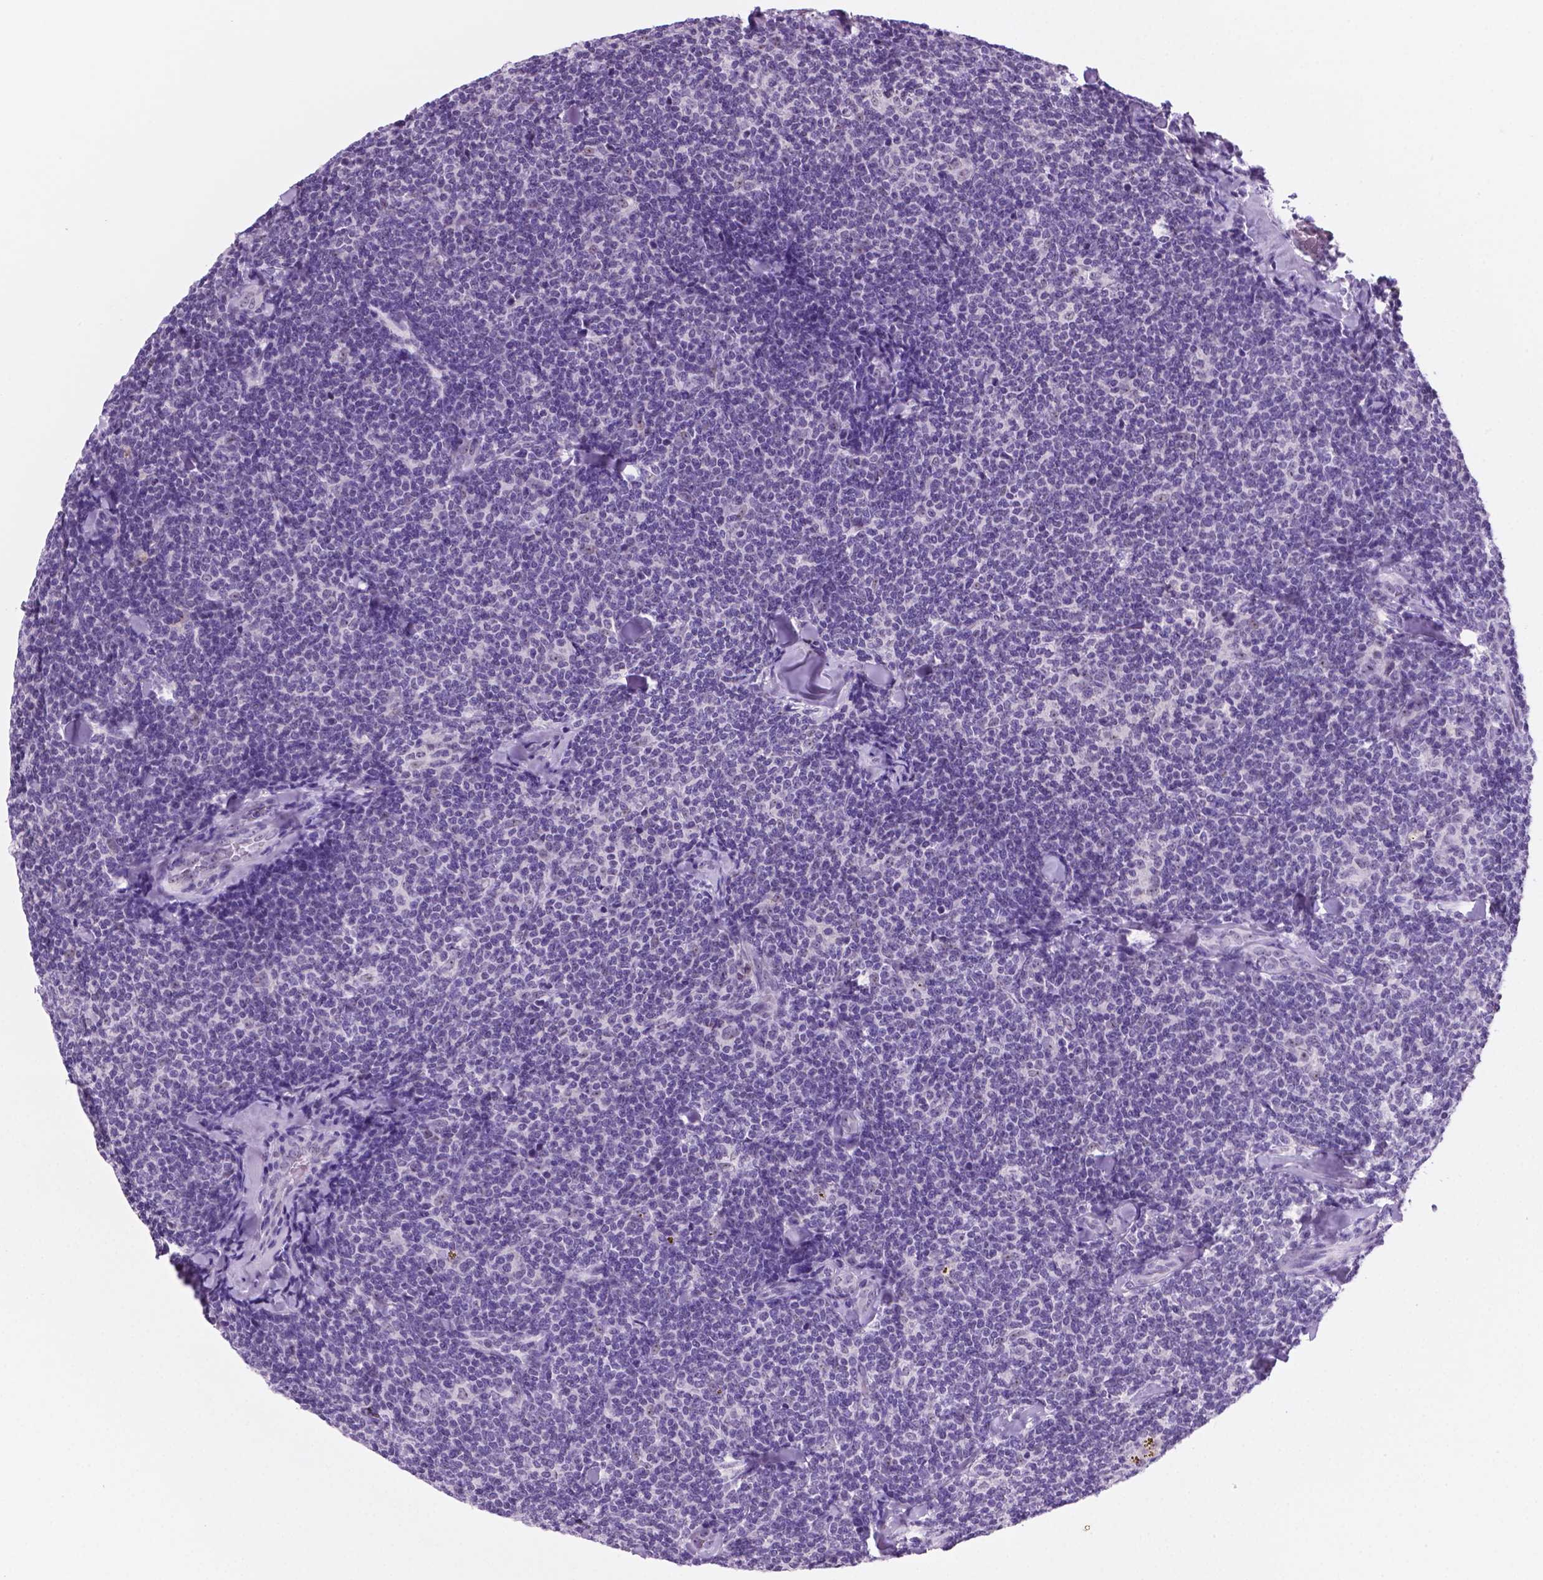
{"staining": {"intensity": "negative", "quantity": "none", "location": "none"}, "tissue": "lymphoma", "cell_type": "Tumor cells", "image_type": "cancer", "snomed": [{"axis": "morphology", "description": "Malignant lymphoma, non-Hodgkin's type, Low grade"}, {"axis": "topography", "description": "Lymph node"}], "caption": "DAB (3,3'-diaminobenzidine) immunohistochemical staining of human low-grade malignant lymphoma, non-Hodgkin's type reveals no significant expression in tumor cells. The staining was performed using DAB (3,3'-diaminobenzidine) to visualize the protein expression in brown, while the nuclei were stained in blue with hematoxylin (Magnification: 20x).", "gene": "C18orf21", "patient": {"sex": "female", "age": 56}}